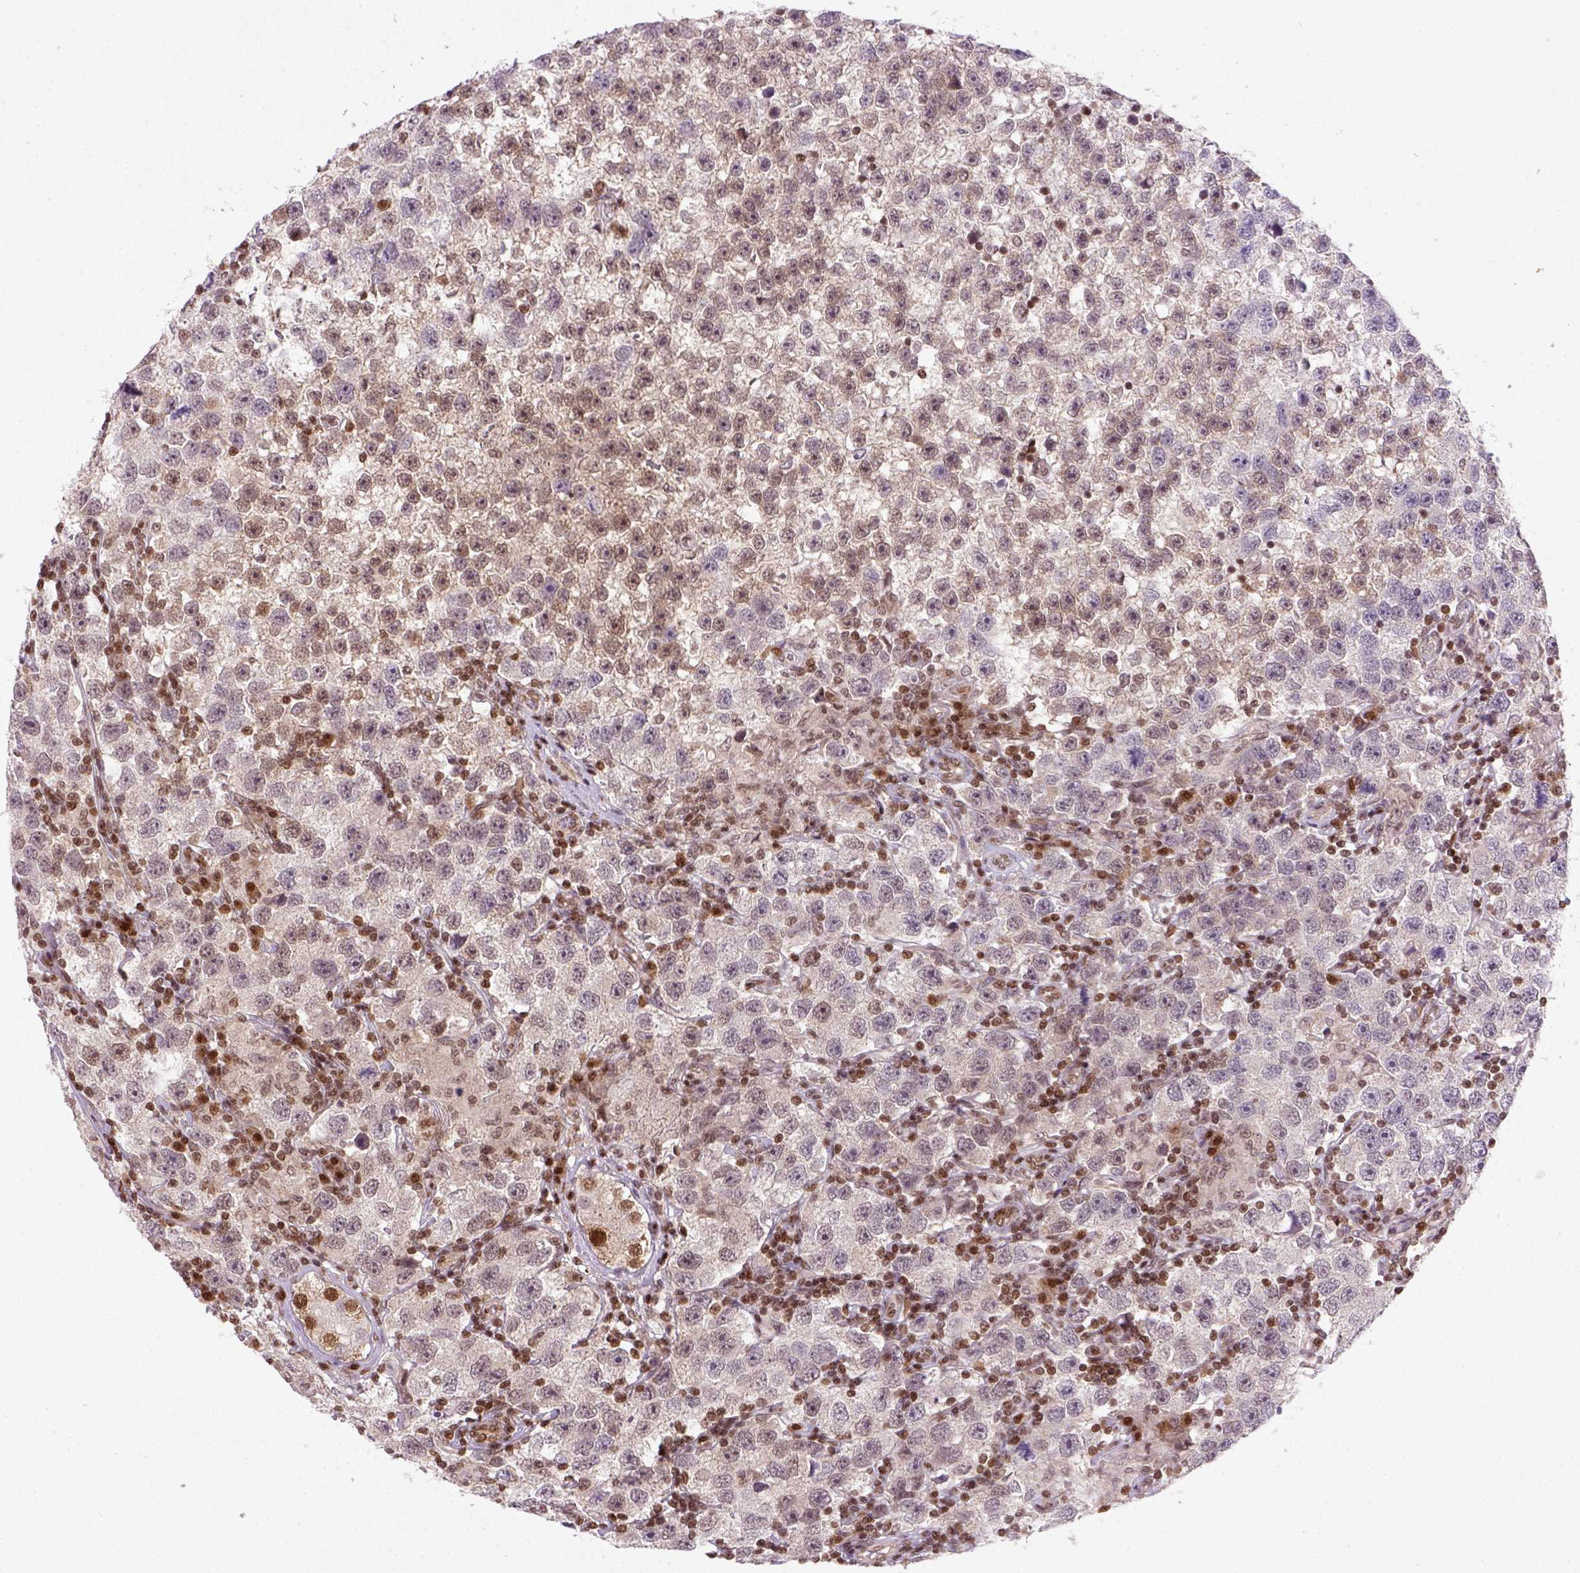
{"staining": {"intensity": "weak", "quantity": "<25%", "location": "nuclear"}, "tissue": "testis cancer", "cell_type": "Tumor cells", "image_type": "cancer", "snomed": [{"axis": "morphology", "description": "Seminoma, NOS"}, {"axis": "topography", "description": "Testis"}], "caption": "Immunohistochemistry histopathology image of human seminoma (testis) stained for a protein (brown), which displays no expression in tumor cells.", "gene": "MGMT", "patient": {"sex": "male", "age": 26}}